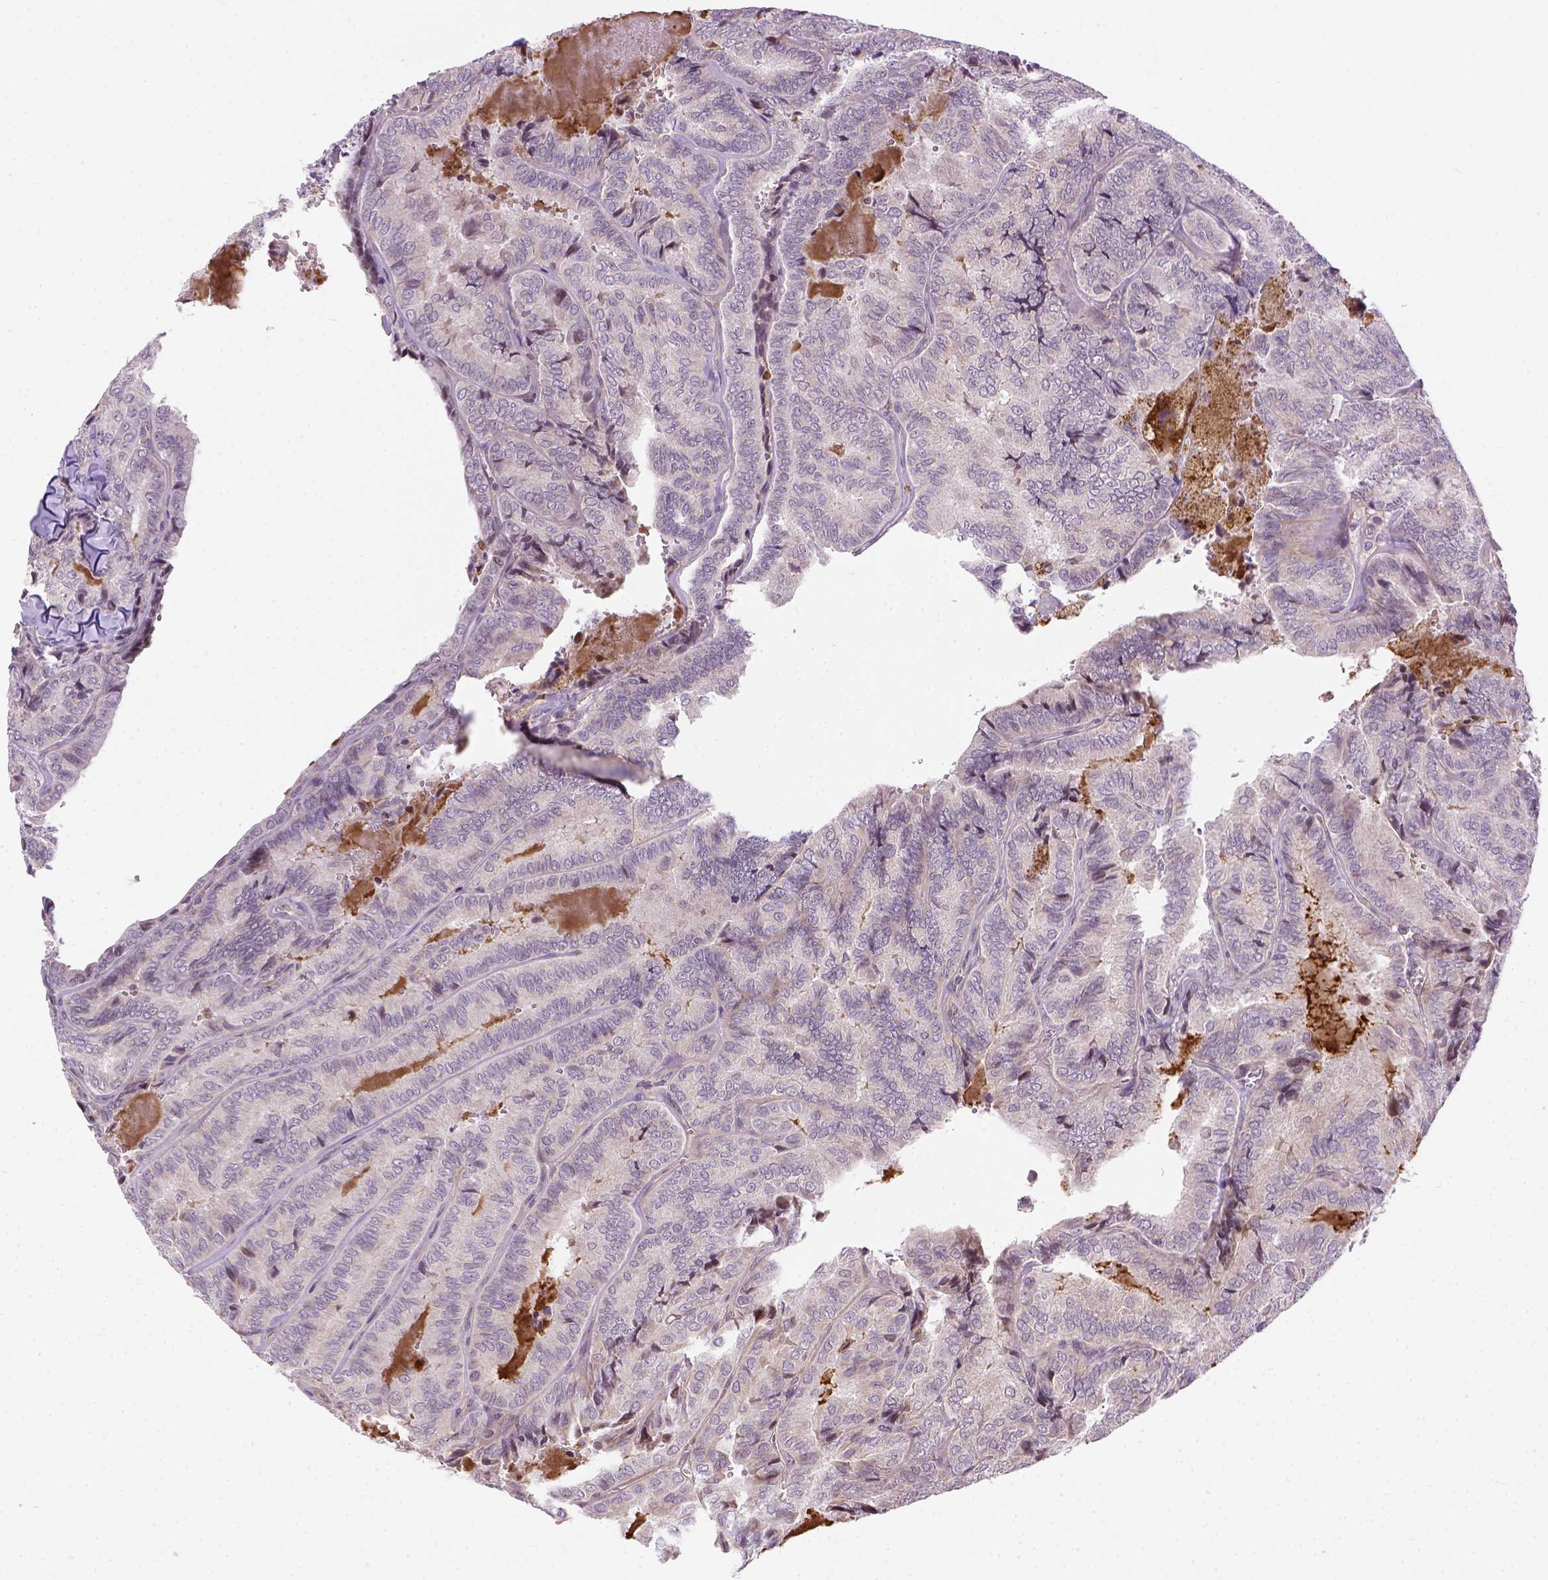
{"staining": {"intensity": "weak", "quantity": "<25%", "location": "cytoplasmic/membranous"}, "tissue": "thyroid cancer", "cell_type": "Tumor cells", "image_type": "cancer", "snomed": [{"axis": "morphology", "description": "Papillary adenocarcinoma, NOS"}, {"axis": "topography", "description": "Thyroid gland"}], "caption": "This micrograph is of thyroid cancer stained with immunohistochemistry (IHC) to label a protein in brown with the nuclei are counter-stained blue. There is no staining in tumor cells.", "gene": "KAZN", "patient": {"sex": "female", "age": 75}}